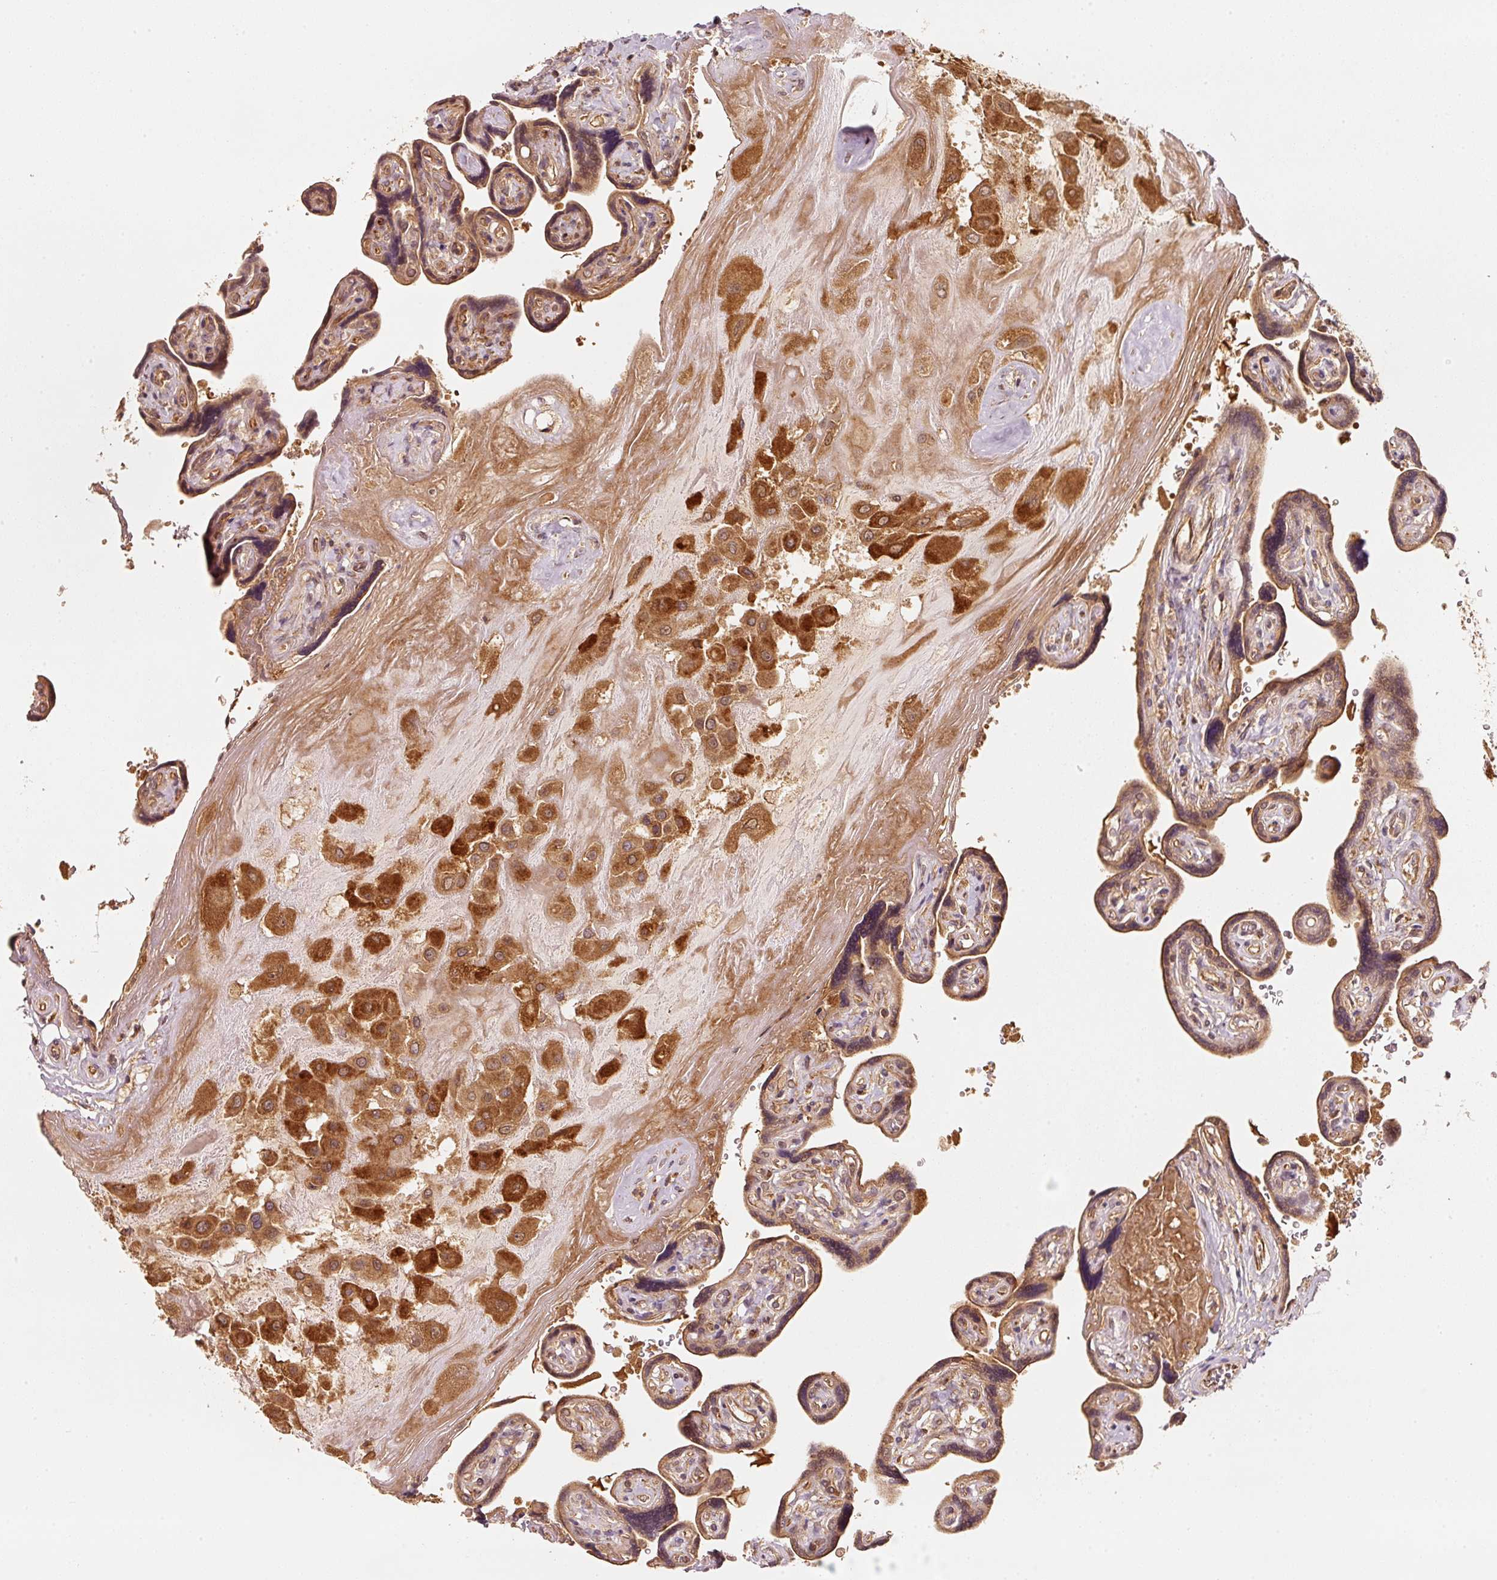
{"staining": {"intensity": "strong", "quantity": ">75%", "location": "cytoplasmic/membranous"}, "tissue": "placenta", "cell_type": "Decidual cells", "image_type": "normal", "snomed": [{"axis": "morphology", "description": "Normal tissue, NOS"}, {"axis": "topography", "description": "Placenta"}], "caption": "Immunohistochemical staining of unremarkable placenta shows high levels of strong cytoplasmic/membranous staining in about >75% of decidual cells. Using DAB (brown) and hematoxylin (blue) stains, captured at high magnification using brightfield microscopy.", "gene": "RRAS2", "patient": {"sex": "female", "age": 32}}